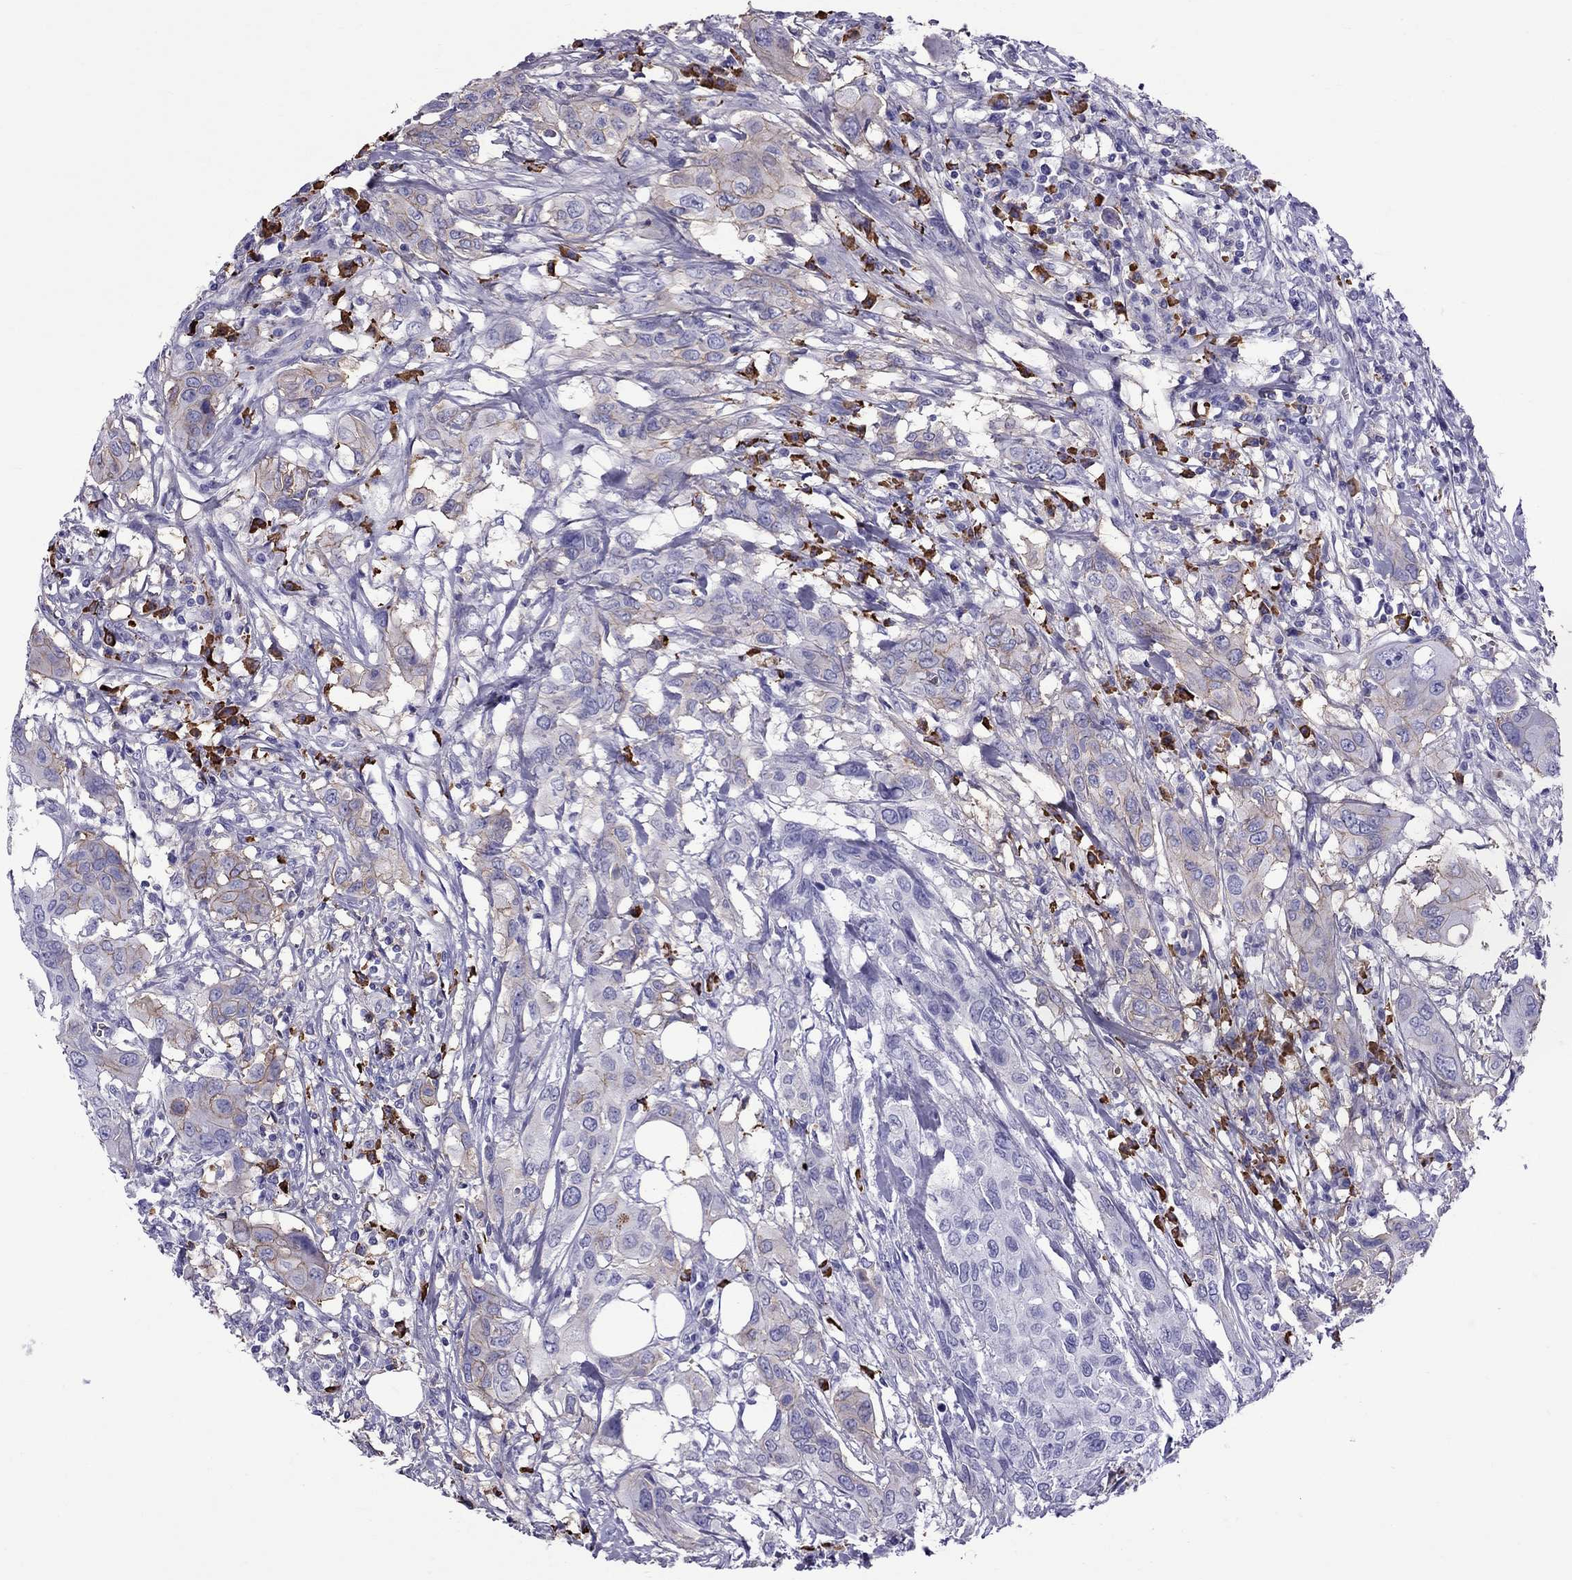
{"staining": {"intensity": "moderate", "quantity": "<25%", "location": "cytoplasmic/membranous"}, "tissue": "urothelial cancer", "cell_type": "Tumor cells", "image_type": "cancer", "snomed": [{"axis": "morphology", "description": "Urothelial carcinoma, NOS"}, {"axis": "morphology", "description": "Urothelial carcinoma, High grade"}, {"axis": "topography", "description": "Urinary bladder"}], "caption": "This histopathology image demonstrates urothelial cancer stained with immunohistochemistry (IHC) to label a protein in brown. The cytoplasmic/membranous of tumor cells show moderate positivity for the protein. Nuclei are counter-stained blue.", "gene": "SCART1", "patient": {"sex": "male", "age": 63}}